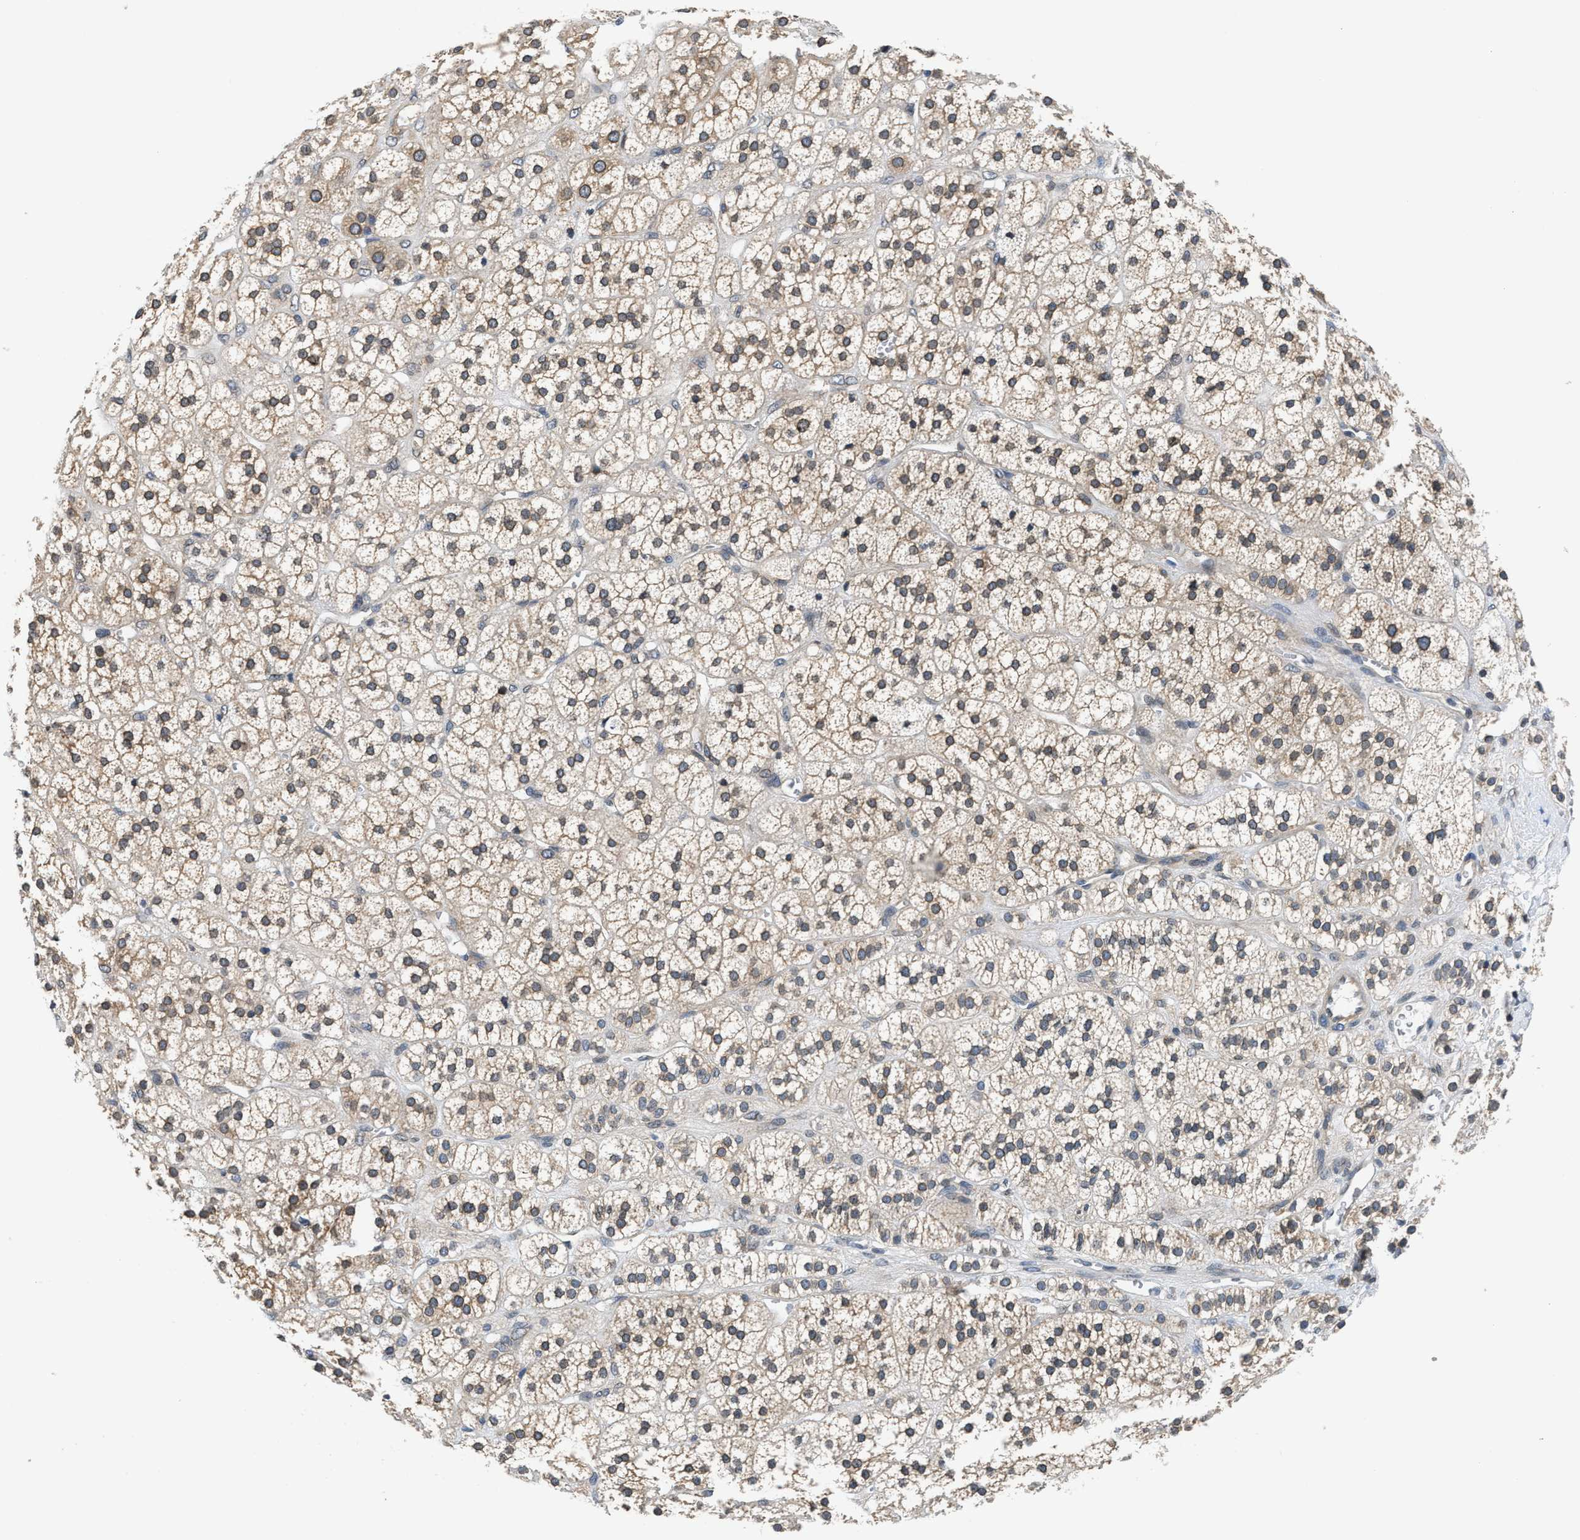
{"staining": {"intensity": "moderate", "quantity": ">75%", "location": "cytoplasmic/membranous,nuclear"}, "tissue": "adrenal gland", "cell_type": "Glandular cells", "image_type": "normal", "snomed": [{"axis": "morphology", "description": "Normal tissue, NOS"}, {"axis": "topography", "description": "Adrenal gland"}], "caption": "Moderate cytoplasmic/membranous,nuclear expression for a protein is identified in approximately >75% of glandular cells of unremarkable adrenal gland using immunohistochemistry (IHC).", "gene": "RAB29", "patient": {"sex": "male", "age": 56}}